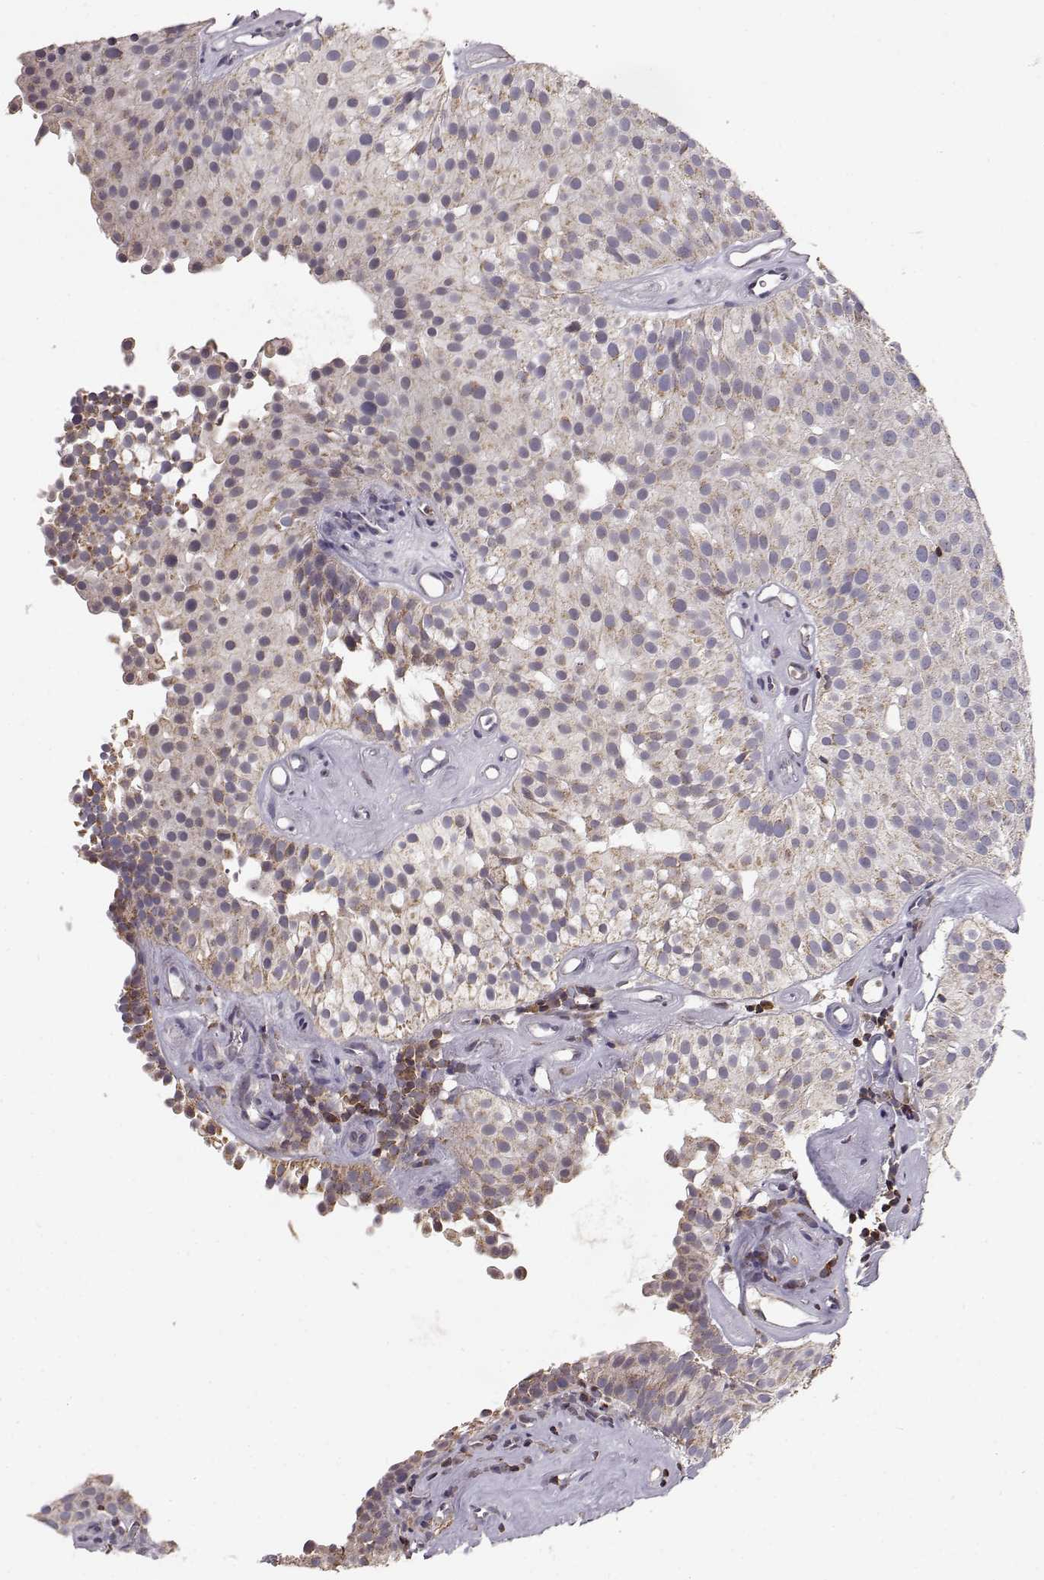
{"staining": {"intensity": "weak", "quantity": ">75%", "location": "cytoplasmic/membranous"}, "tissue": "urothelial cancer", "cell_type": "Tumor cells", "image_type": "cancer", "snomed": [{"axis": "morphology", "description": "Urothelial carcinoma, Low grade"}, {"axis": "topography", "description": "Urinary bladder"}], "caption": "A micrograph of urothelial cancer stained for a protein shows weak cytoplasmic/membranous brown staining in tumor cells.", "gene": "GRAP2", "patient": {"sex": "female", "age": 87}}